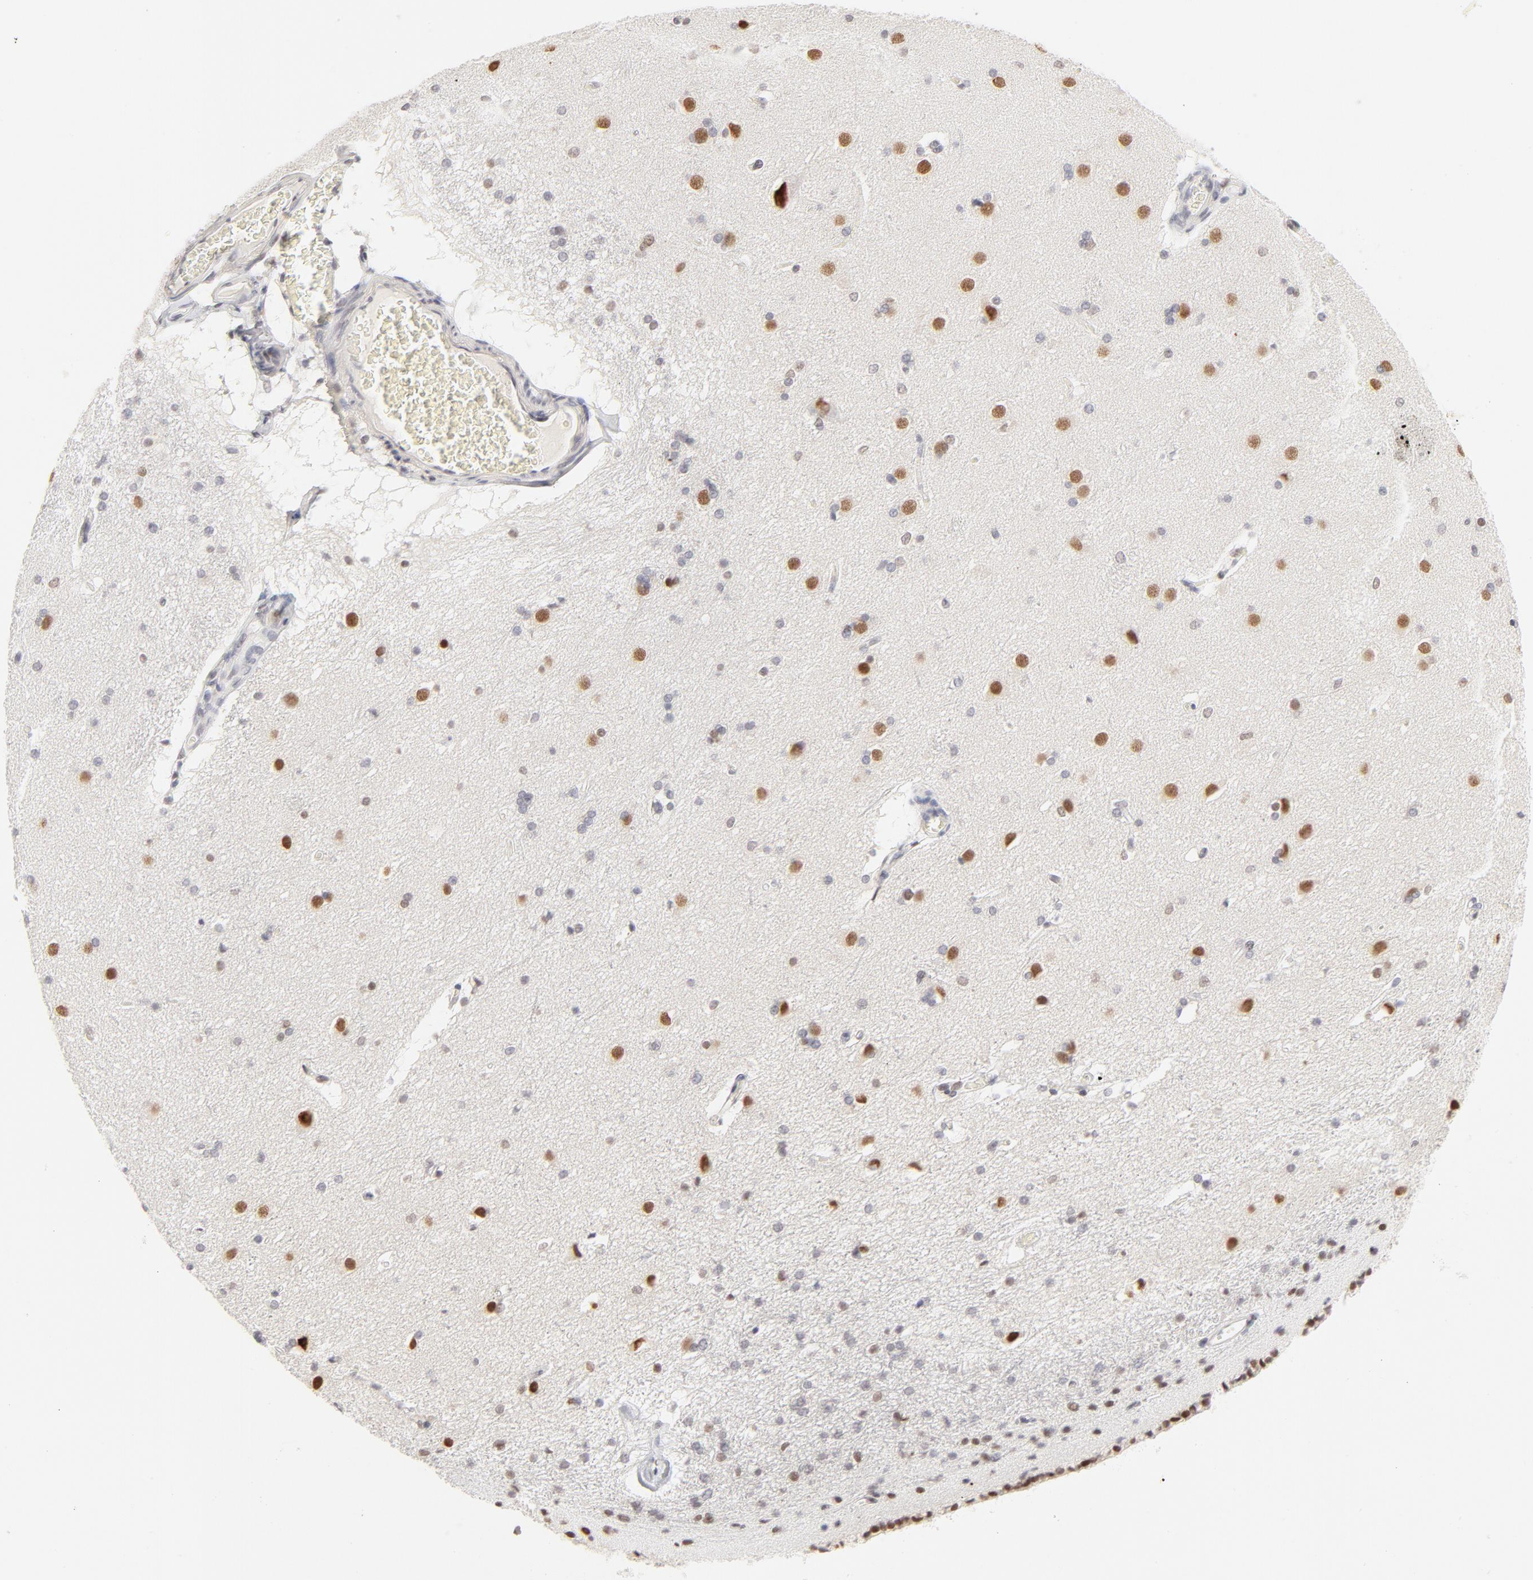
{"staining": {"intensity": "weak", "quantity": "<25%", "location": "nuclear"}, "tissue": "caudate", "cell_type": "Glial cells", "image_type": "normal", "snomed": [{"axis": "morphology", "description": "Normal tissue, NOS"}, {"axis": "topography", "description": "Lateral ventricle wall"}], "caption": "IHC of unremarkable human caudate reveals no expression in glial cells.", "gene": "PBX1", "patient": {"sex": "female", "age": 19}}